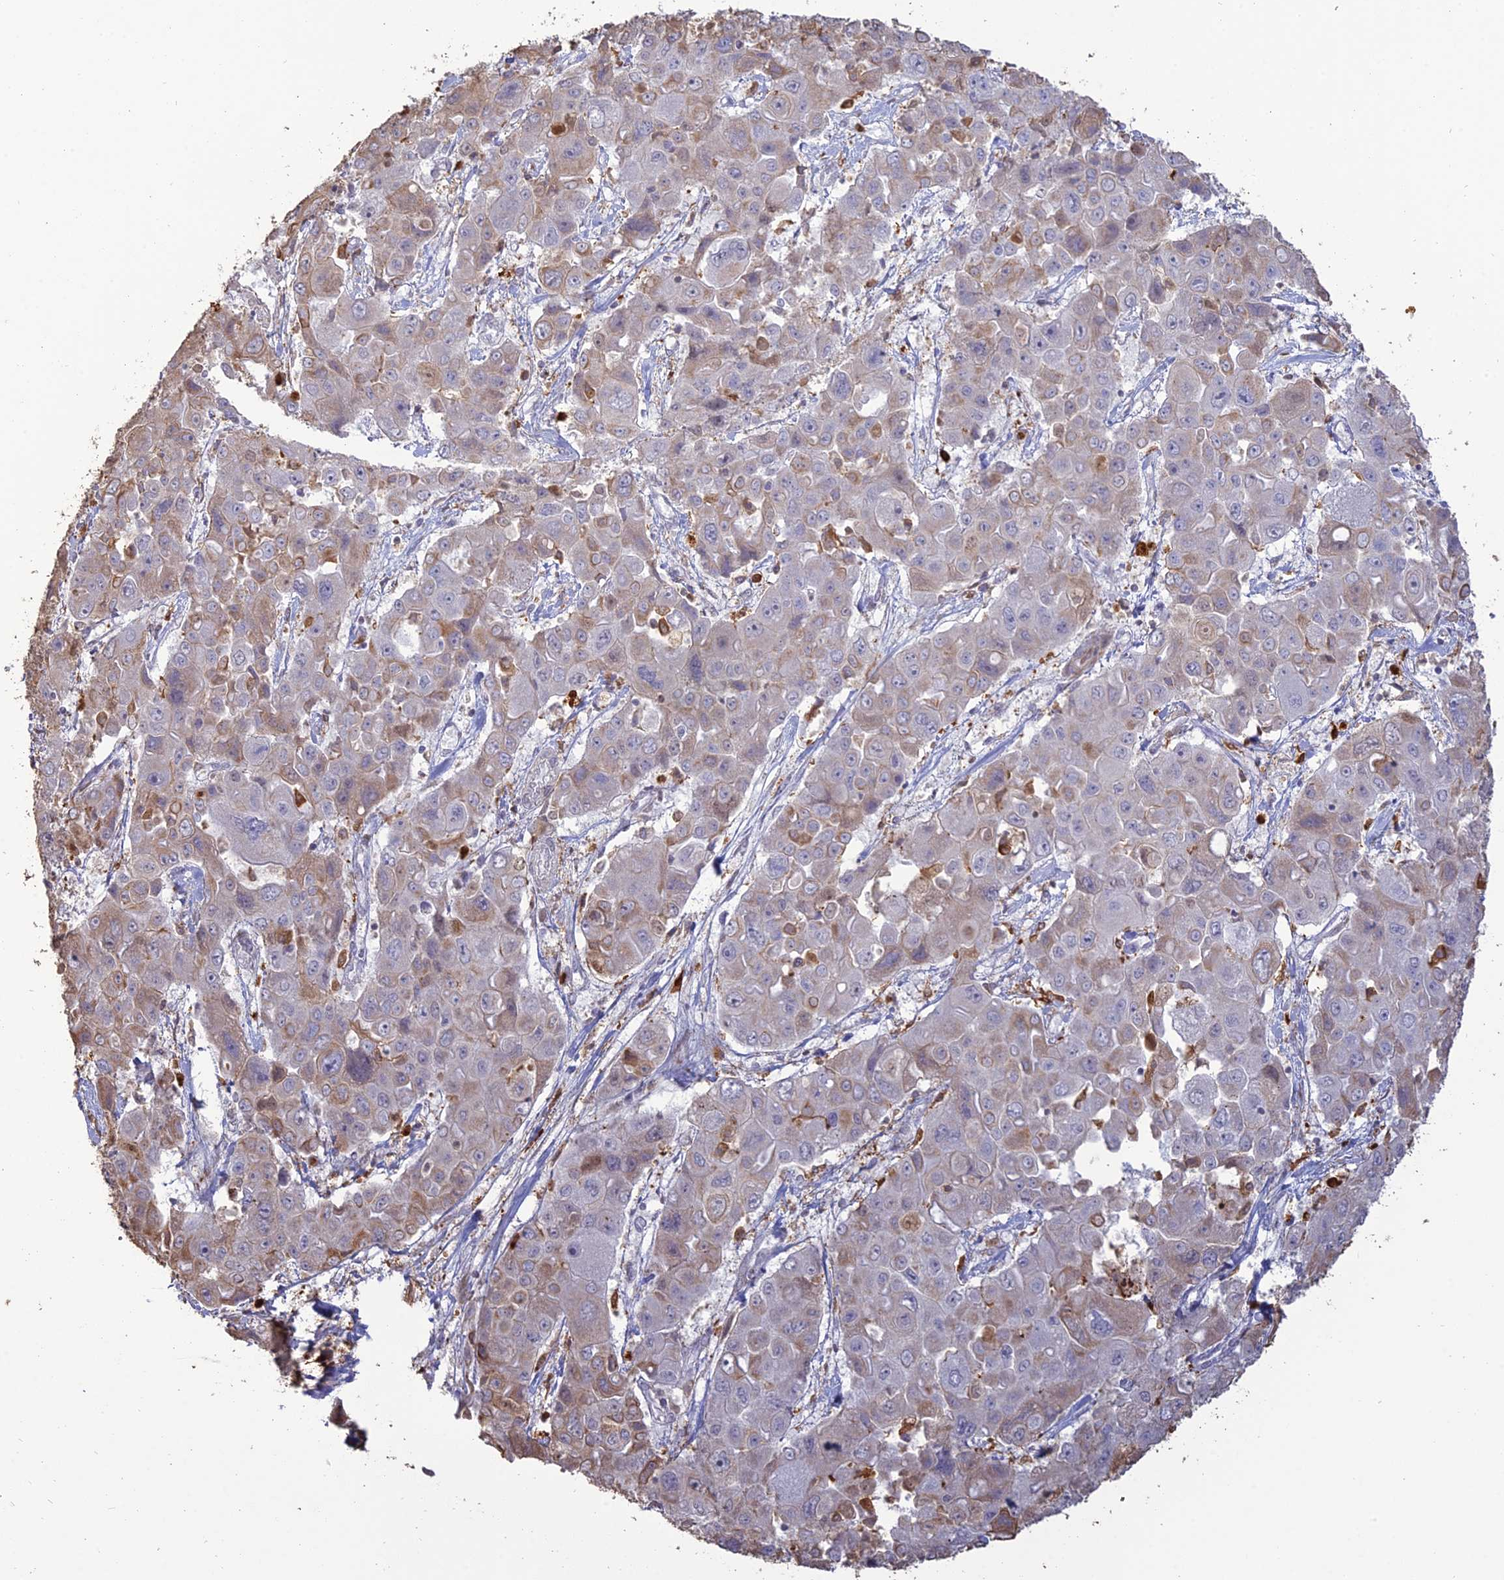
{"staining": {"intensity": "weak", "quantity": "<25%", "location": "cytoplasmic/membranous"}, "tissue": "liver cancer", "cell_type": "Tumor cells", "image_type": "cancer", "snomed": [{"axis": "morphology", "description": "Cholangiocarcinoma"}, {"axis": "topography", "description": "Liver"}], "caption": "The photomicrograph displays no significant positivity in tumor cells of liver cancer (cholangiocarcinoma). The staining was performed using DAB (3,3'-diaminobenzidine) to visualize the protein expression in brown, while the nuclei were stained in blue with hematoxylin (Magnification: 20x).", "gene": "APOBR", "patient": {"sex": "male", "age": 67}}